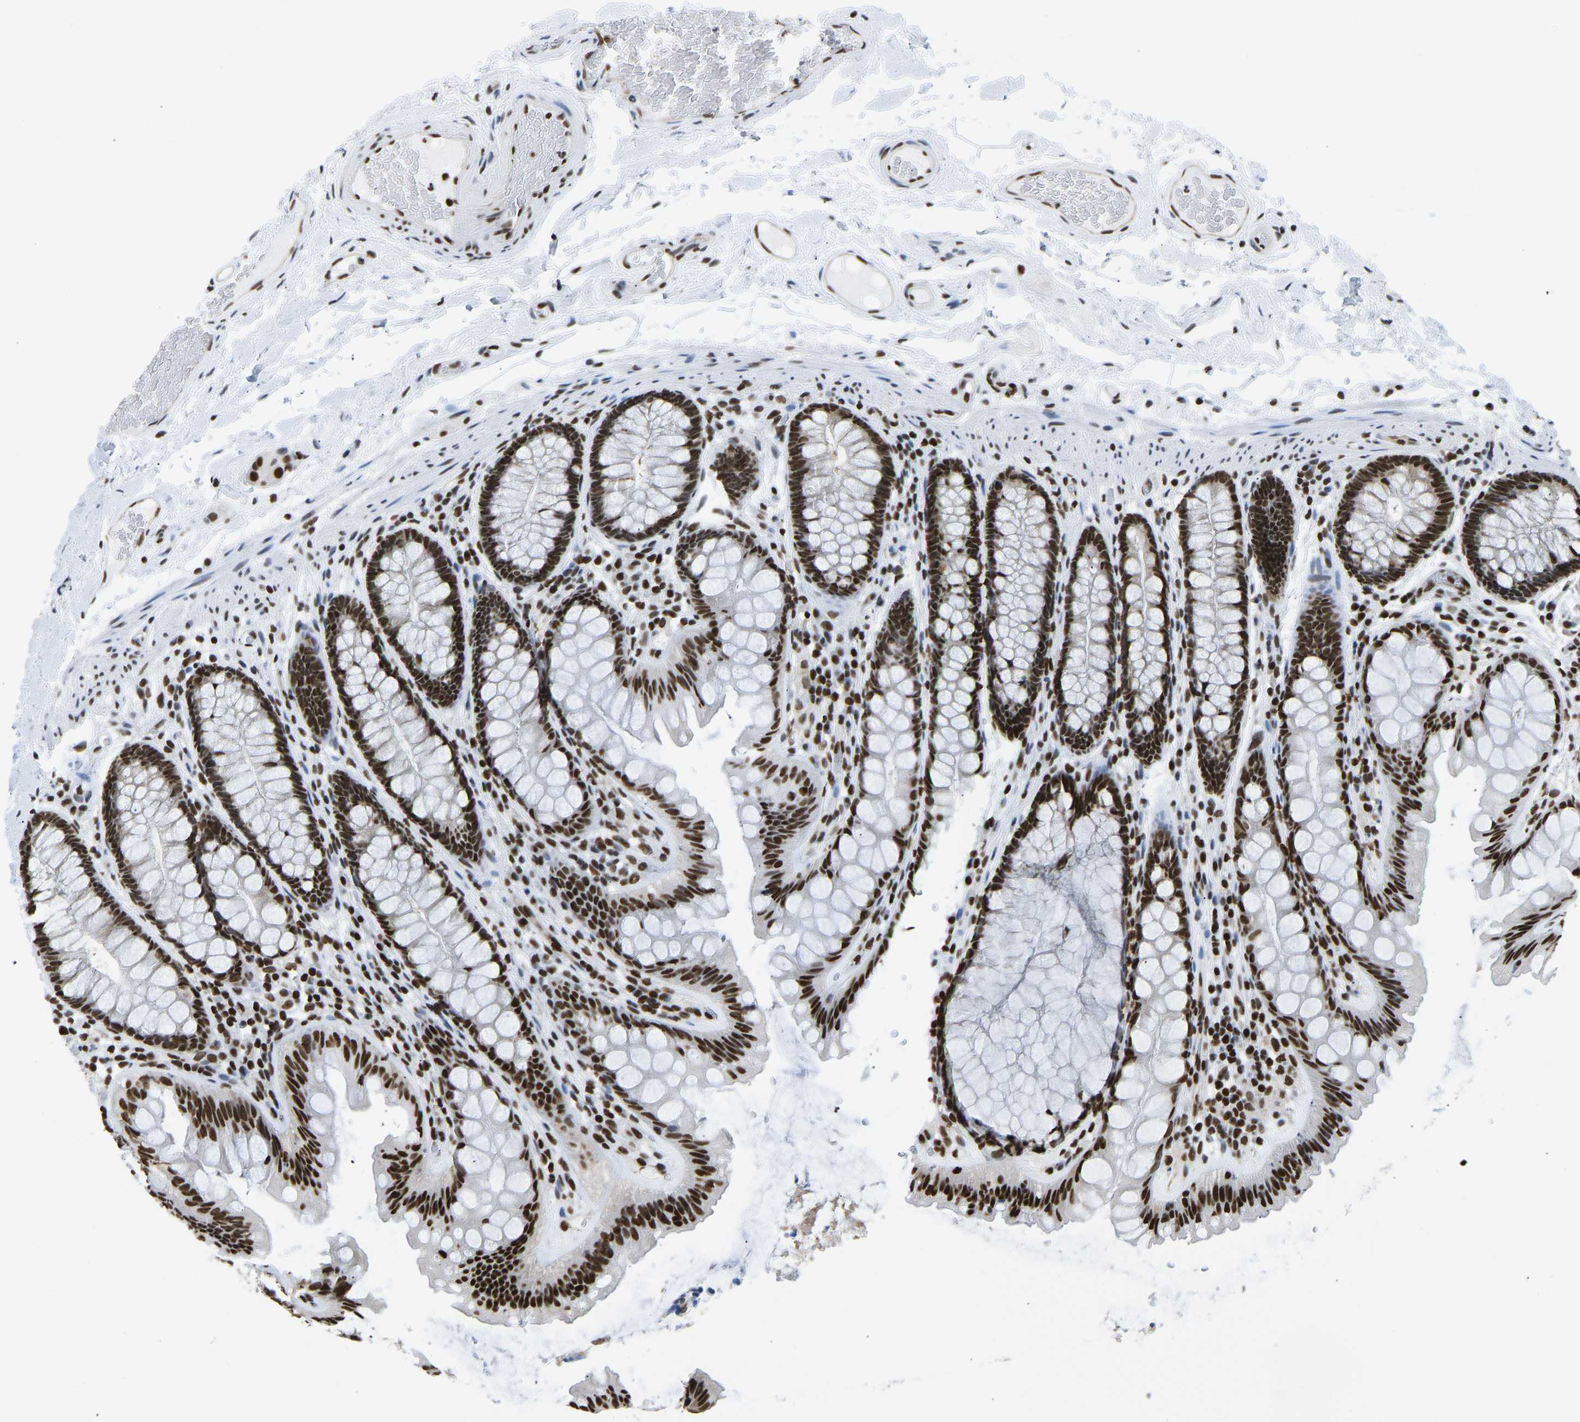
{"staining": {"intensity": "strong", "quantity": ">75%", "location": "nuclear"}, "tissue": "colon", "cell_type": "Endothelial cells", "image_type": "normal", "snomed": [{"axis": "morphology", "description": "Normal tissue, NOS"}, {"axis": "topography", "description": "Colon"}], "caption": "Benign colon demonstrates strong nuclear staining in approximately >75% of endothelial cells, visualized by immunohistochemistry.", "gene": "ZSCAN20", "patient": {"sex": "female", "age": 56}}